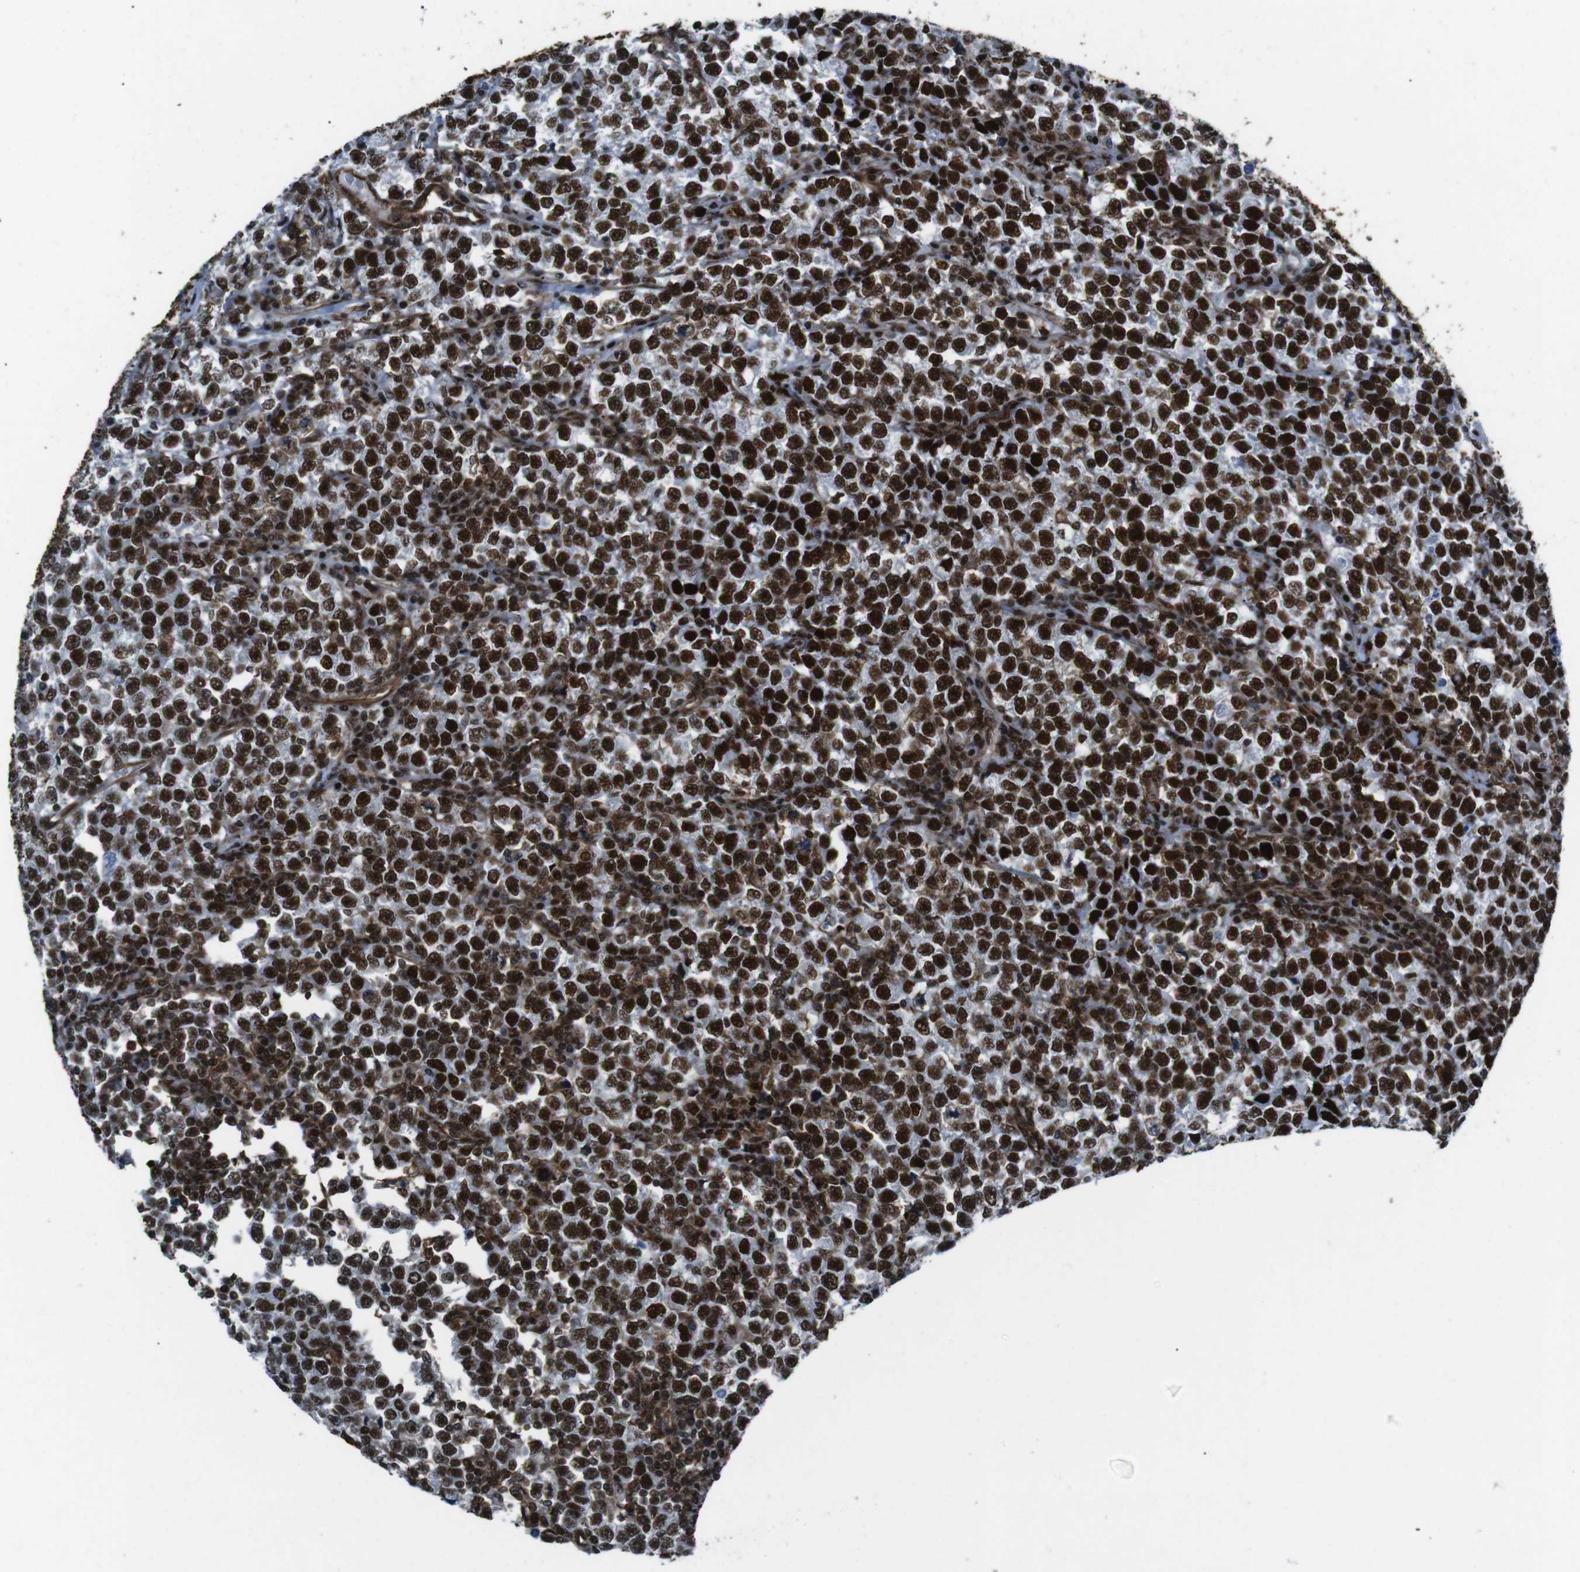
{"staining": {"intensity": "strong", "quantity": ">75%", "location": "nuclear"}, "tissue": "testis cancer", "cell_type": "Tumor cells", "image_type": "cancer", "snomed": [{"axis": "morphology", "description": "Seminoma, NOS"}, {"axis": "topography", "description": "Testis"}], "caption": "IHC (DAB) staining of testis cancer demonstrates strong nuclear protein expression in about >75% of tumor cells.", "gene": "HNRNPU", "patient": {"sex": "male", "age": 43}}